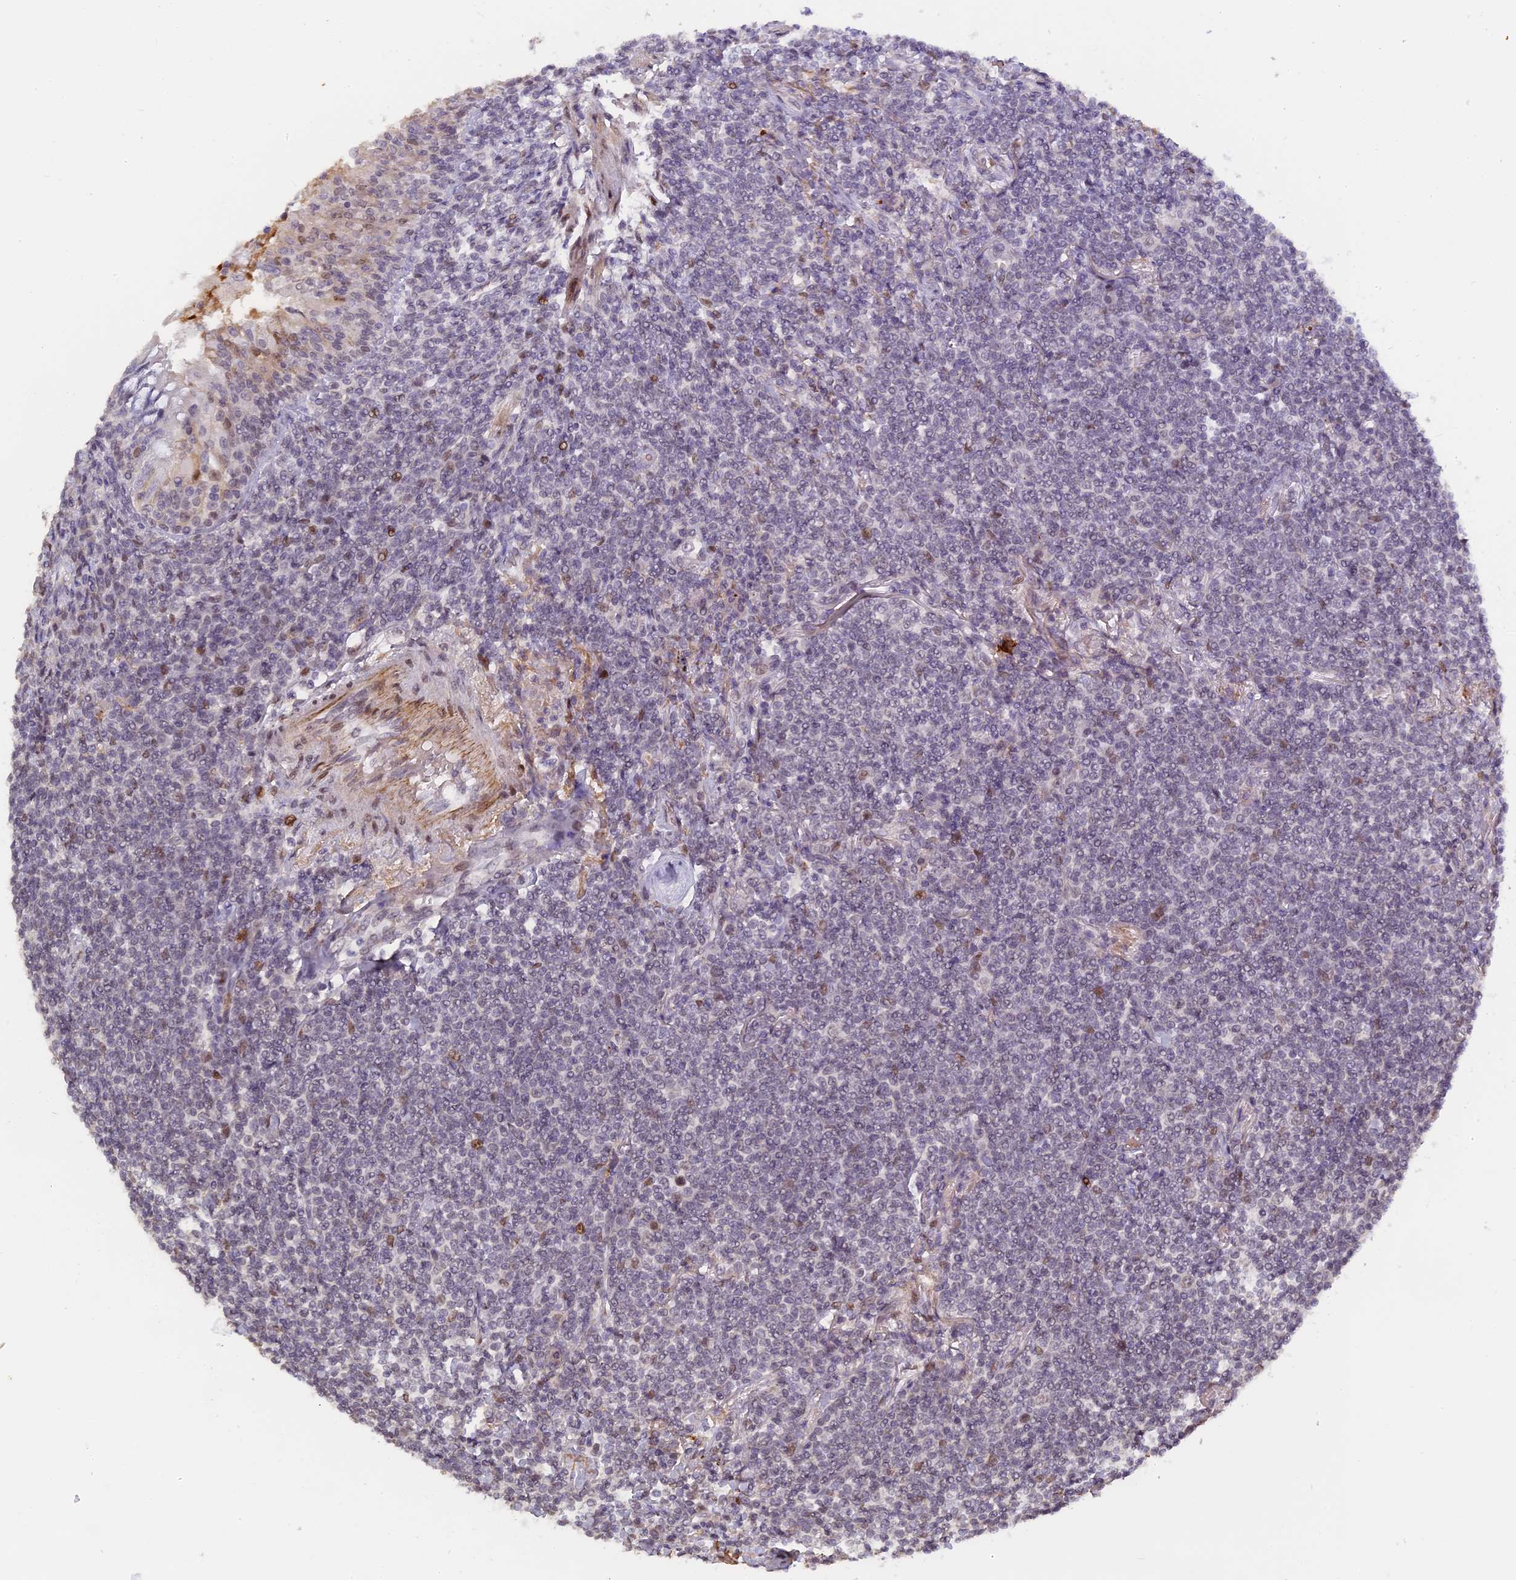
{"staining": {"intensity": "negative", "quantity": "none", "location": "none"}, "tissue": "lymphoma", "cell_type": "Tumor cells", "image_type": "cancer", "snomed": [{"axis": "morphology", "description": "Malignant lymphoma, non-Hodgkin's type, Low grade"}, {"axis": "topography", "description": "Lung"}], "caption": "Tumor cells are negative for brown protein staining in low-grade malignant lymphoma, non-Hodgkin's type.", "gene": "PYGO1", "patient": {"sex": "female", "age": 71}}